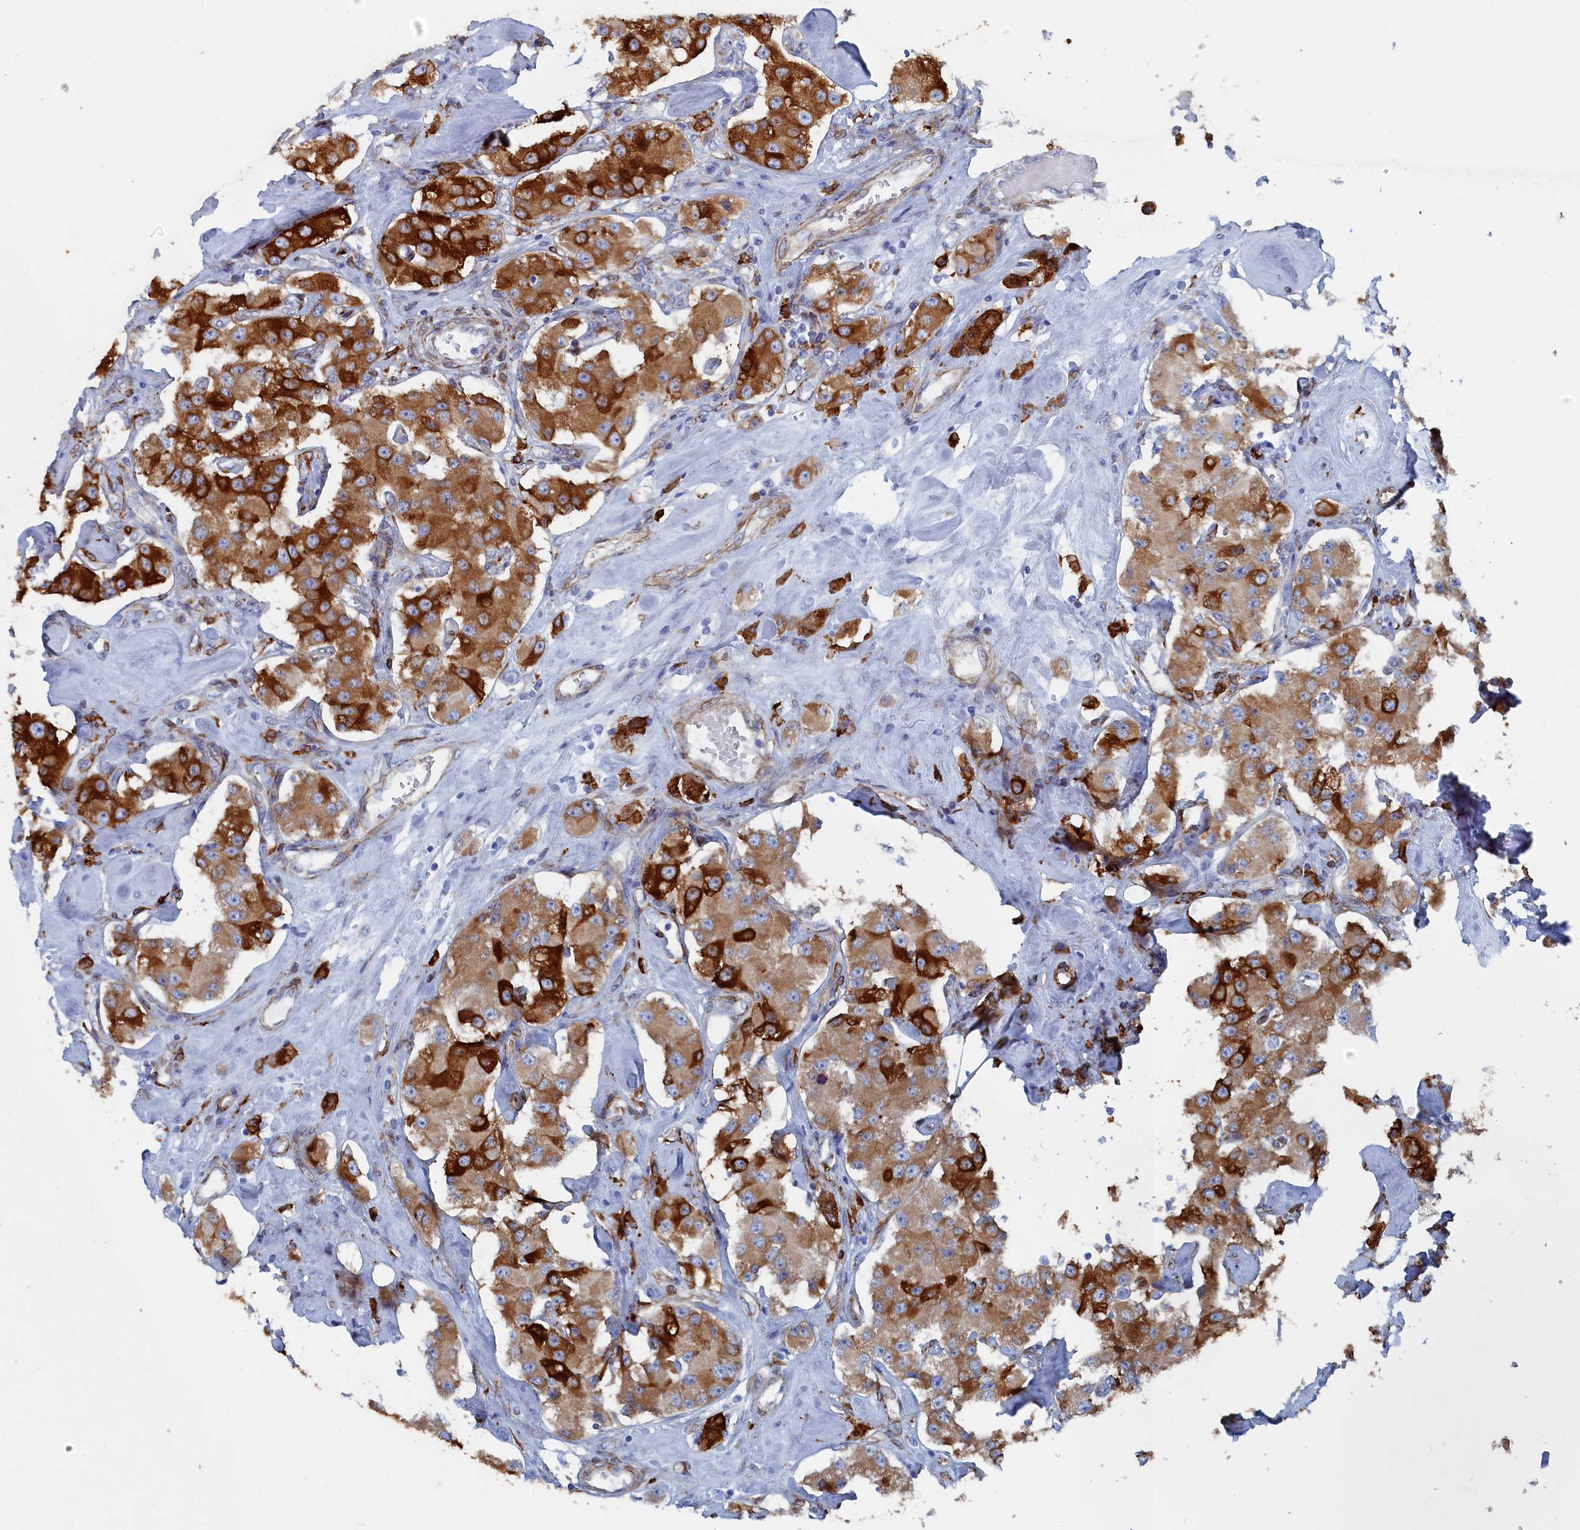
{"staining": {"intensity": "strong", "quantity": ">75%", "location": "cytoplasmic/membranous"}, "tissue": "carcinoid", "cell_type": "Tumor cells", "image_type": "cancer", "snomed": [{"axis": "morphology", "description": "Carcinoid, malignant, NOS"}, {"axis": "topography", "description": "Pancreas"}], "caption": "Protein analysis of carcinoid tissue reveals strong cytoplasmic/membranous expression in about >75% of tumor cells. Nuclei are stained in blue.", "gene": "COG7", "patient": {"sex": "male", "age": 41}}